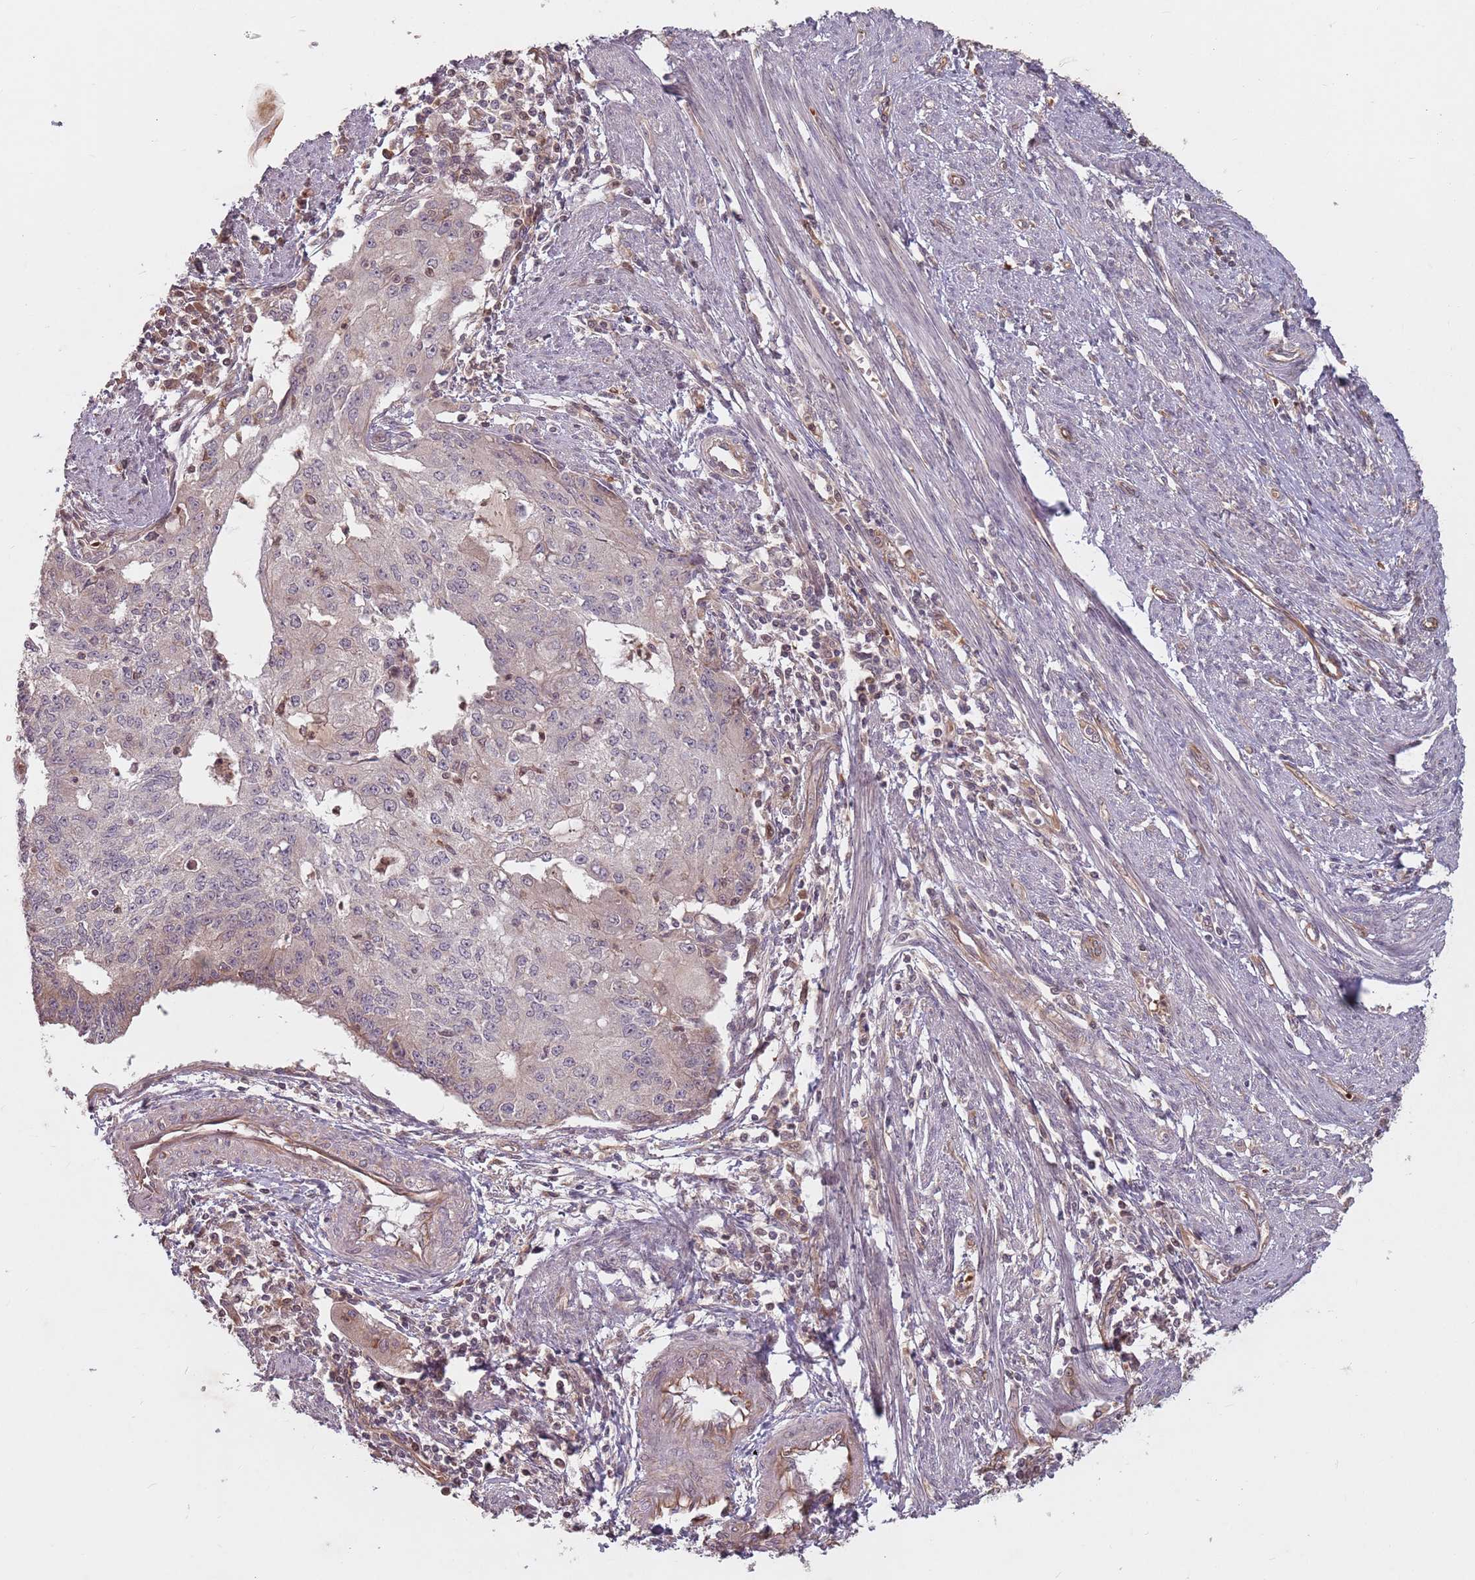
{"staining": {"intensity": "negative", "quantity": "none", "location": "none"}, "tissue": "endometrial cancer", "cell_type": "Tumor cells", "image_type": "cancer", "snomed": [{"axis": "morphology", "description": "Adenocarcinoma, NOS"}, {"axis": "topography", "description": "Endometrium"}], "caption": "This is a micrograph of immunohistochemistry (IHC) staining of adenocarcinoma (endometrial), which shows no expression in tumor cells. Brightfield microscopy of immunohistochemistry stained with DAB (3,3'-diaminobenzidine) (brown) and hematoxylin (blue), captured at high magnification.", "gene": "GPR180", "patient": {"sex": "female", "age": 56}}